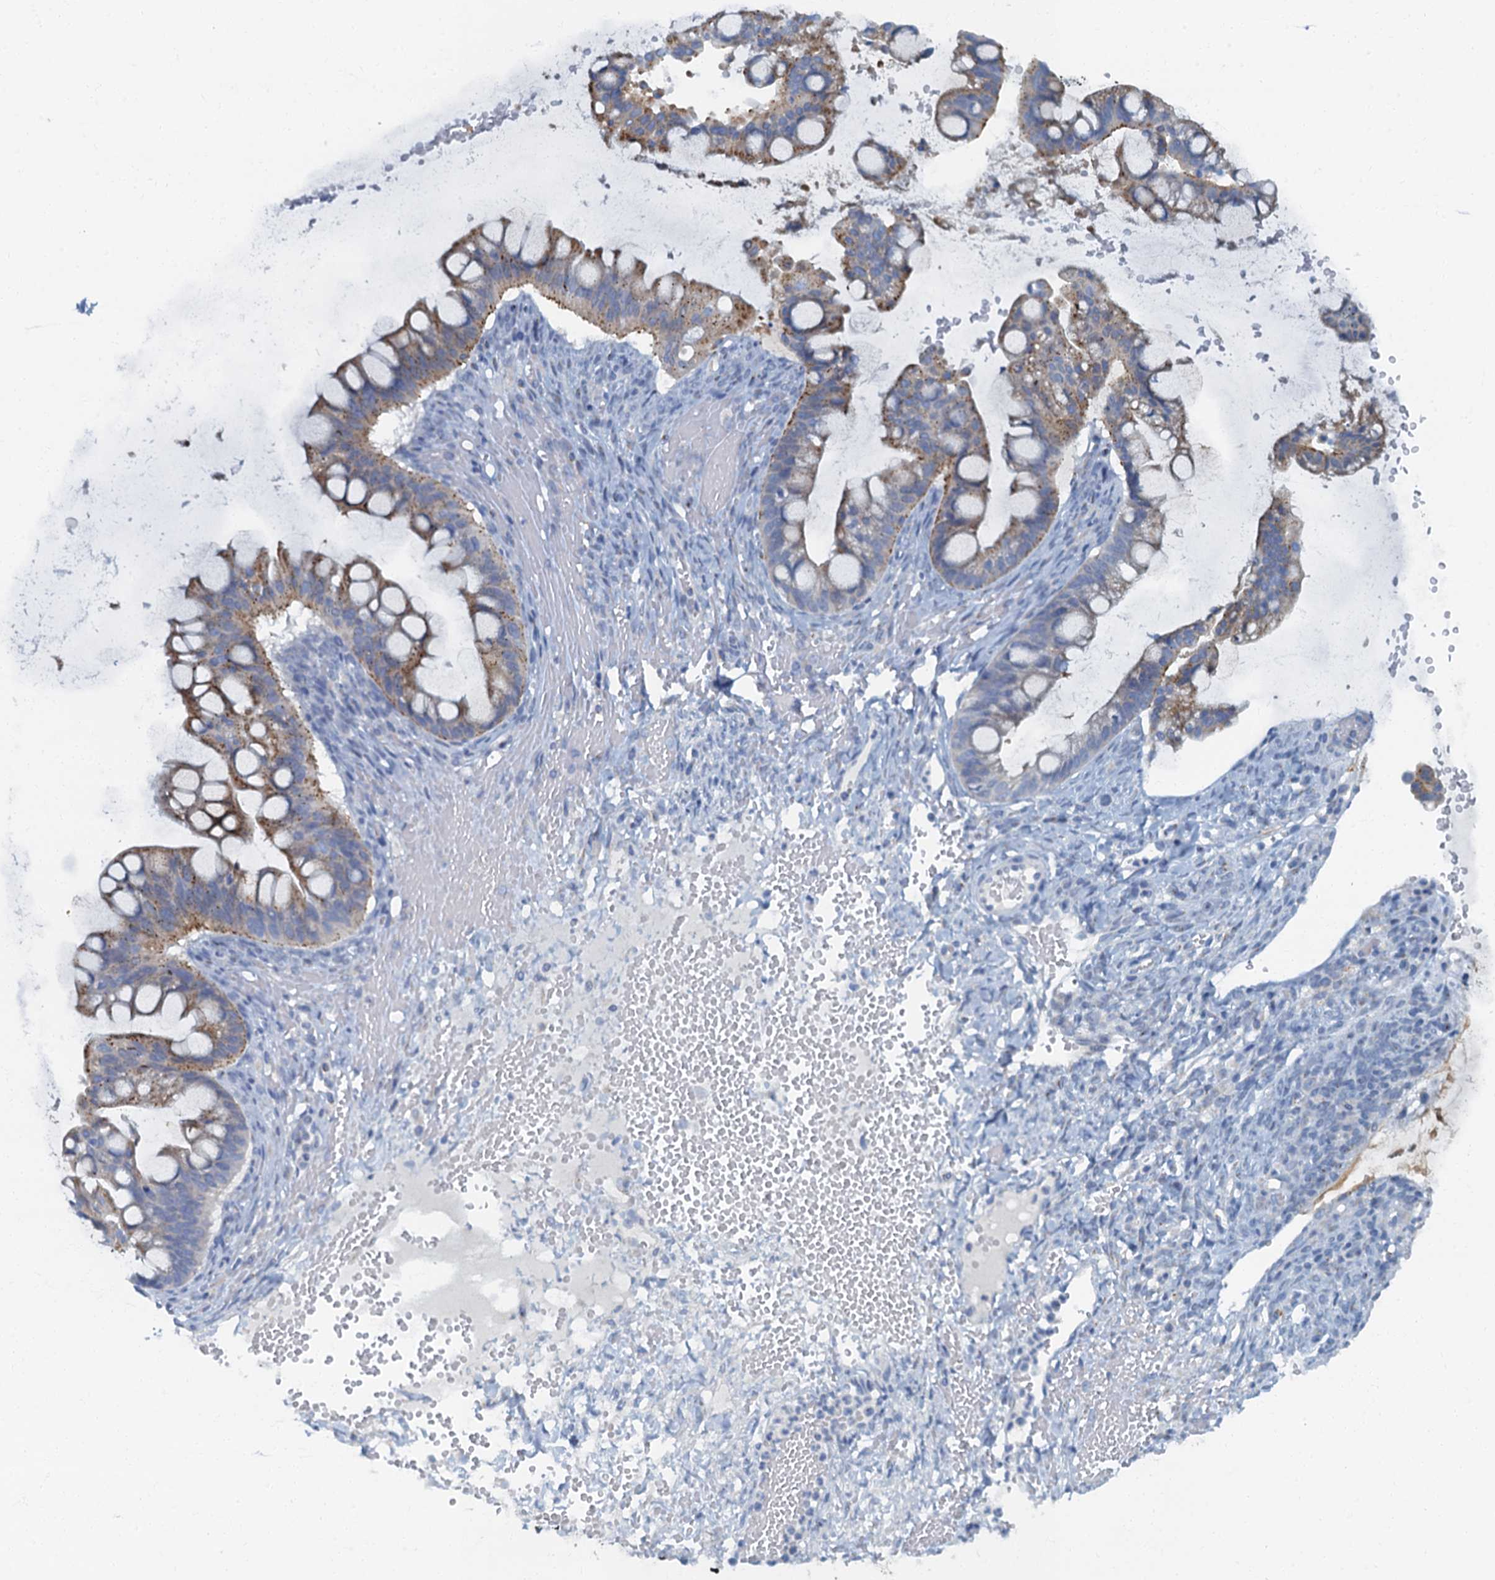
{"staining": {"intensity": "moderate", "quantity": "25%-75%", "location": "cytoplasmic/membranous"}, "tissue": "ovarian cancer", "cell_type": "Tumor cells", "image_type": "cancer", "snomed": [{"axis": "morphology", "description": "Cystadenocarcinoma, mucinous, NOS"}, {"axis": "topography", "description": "Ovary"}], "caption": "The histopathology image exhibits immunohistochemical staining of ovarian cancer. There is moderate cytoplasmic/membranous staining is identified in approximately 25%-75% of tumor cells.", "gene": "LYPD3", "patient": {"sex": "female", "age": 73}}